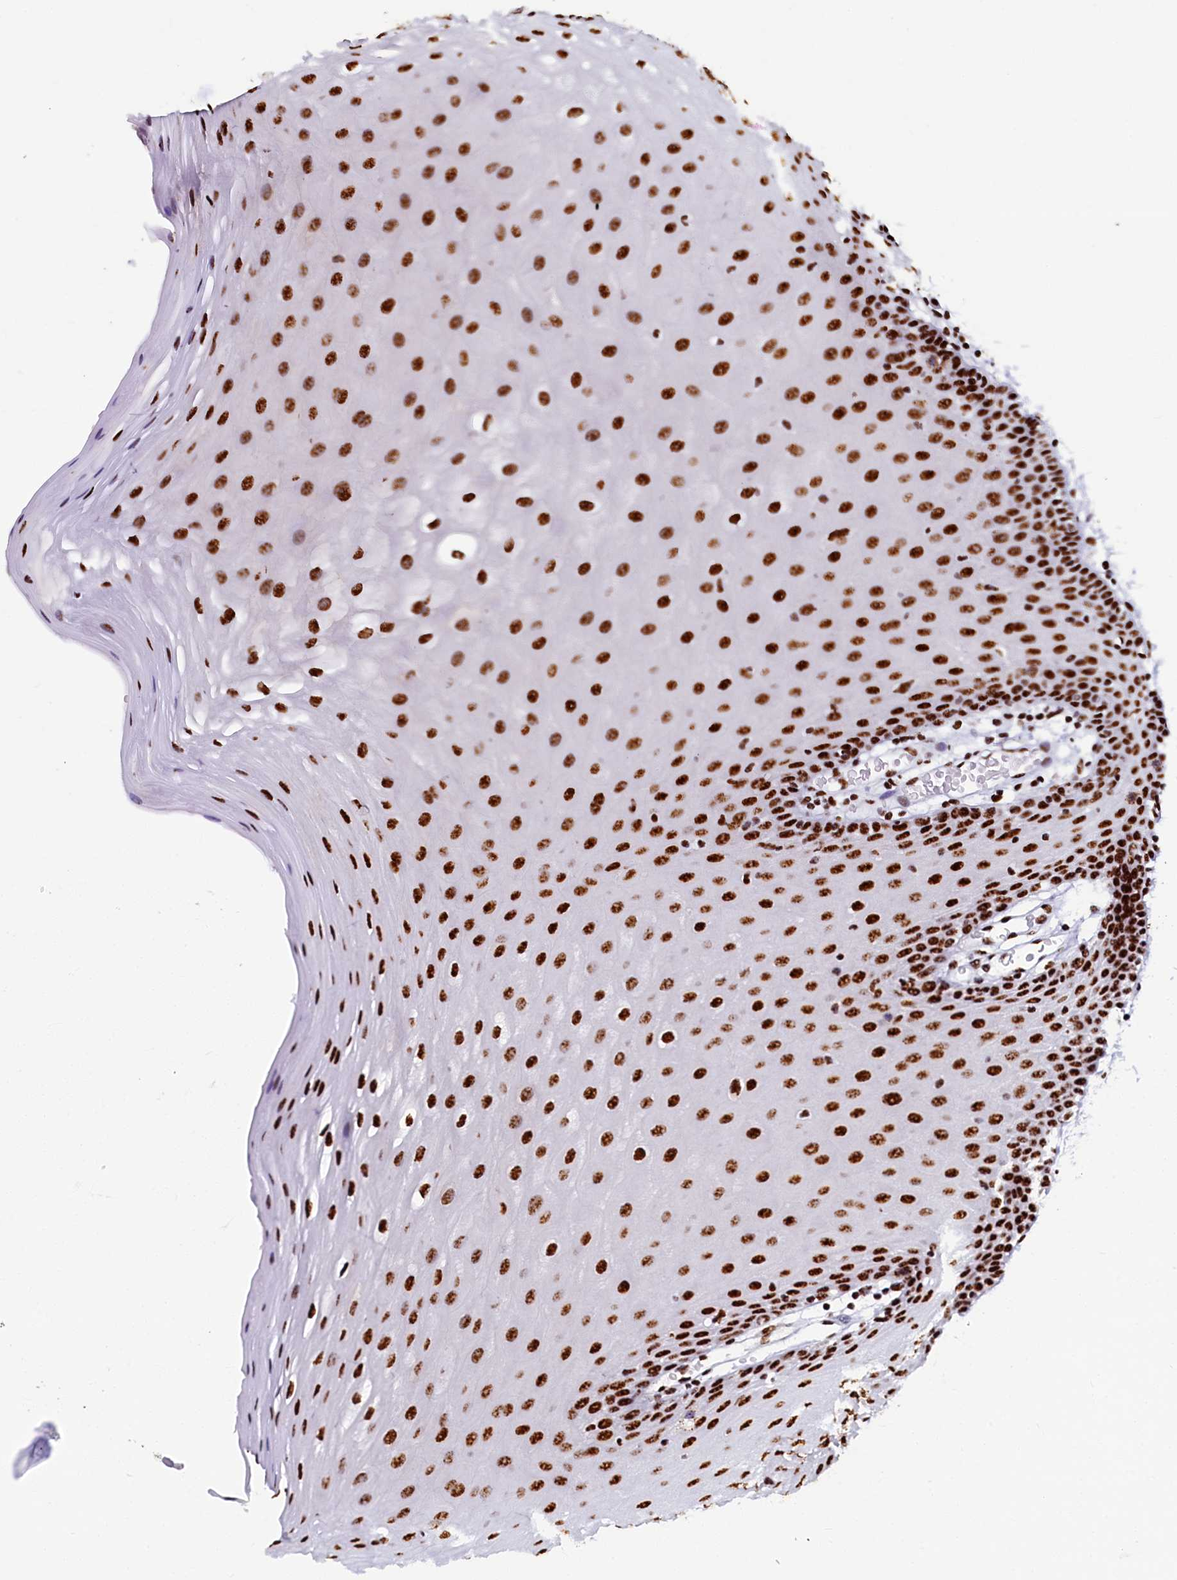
{"staining": {"intensity": "strong", "quantity": ">75%", "location": "nuclear"}, "tissue": "oral mucosa", "cell_type": "Squamous epithelial cells", "image_type": "normal", "snomed": [{"axis": "morphology", "description": "Normal tissue, NOS"}, {"axis": "topography", "description": "Skeletal muscle"}, {"axis": "topography", "description": "Oral tissue"}, {"axis": "topography", "description": "Salivary gland"}, {"axis": "topography", "description": "Peripheral nerve tissue"}], "caption": "Human oral mucosa stained for a protein (brown) demonstrates strong nuclear positive expression in approximately >75% of squamous epithelial cells.", "gene": "SRRM2", "patient": {"sex": "male", "age": 54}}